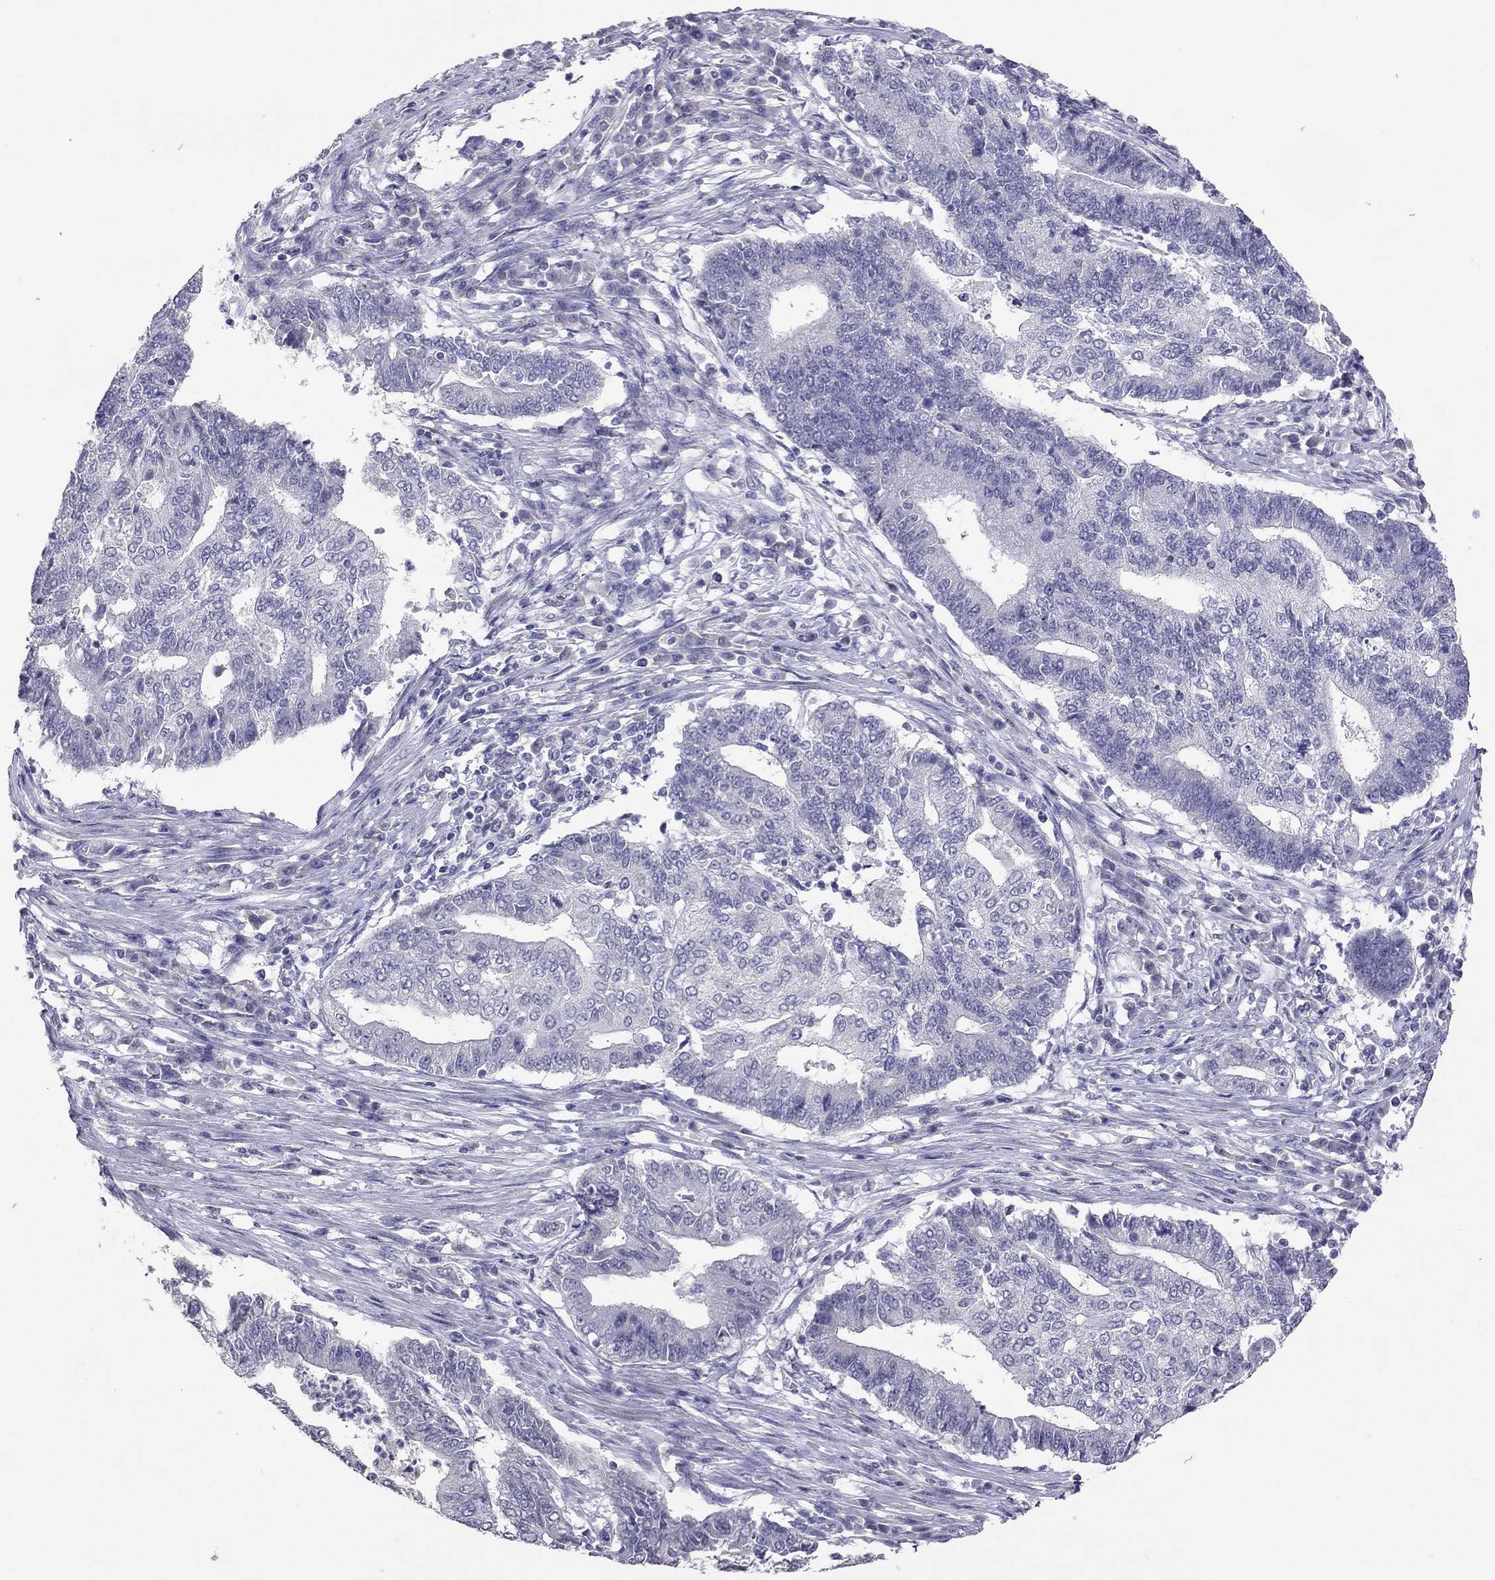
{"staining": {"intensity": "negative", "quantity": "none", "location": "none"}, "tissue": "endometrial cancer", "cell_type": "Tumor cells", "image_type": "cancer", "snomed": [{"axis": "morphology", "description": "Adenocarcinoma, NOS"}, {"axis": "topography", "description": "Uterus"}, {"axis": "topography", "description": "Endometrium"}], "caption": "Endometrial cancer was stained to show a protein in brown. There is no significant positivity in tumor cells. (DAB (3,3'-diaminobenzidine) immunohistochemistry (IHC) visualized using brightfield microscopy, high magnification).", "gene": "PSMB11", "patient": {"sex": "female", "age": 54}}